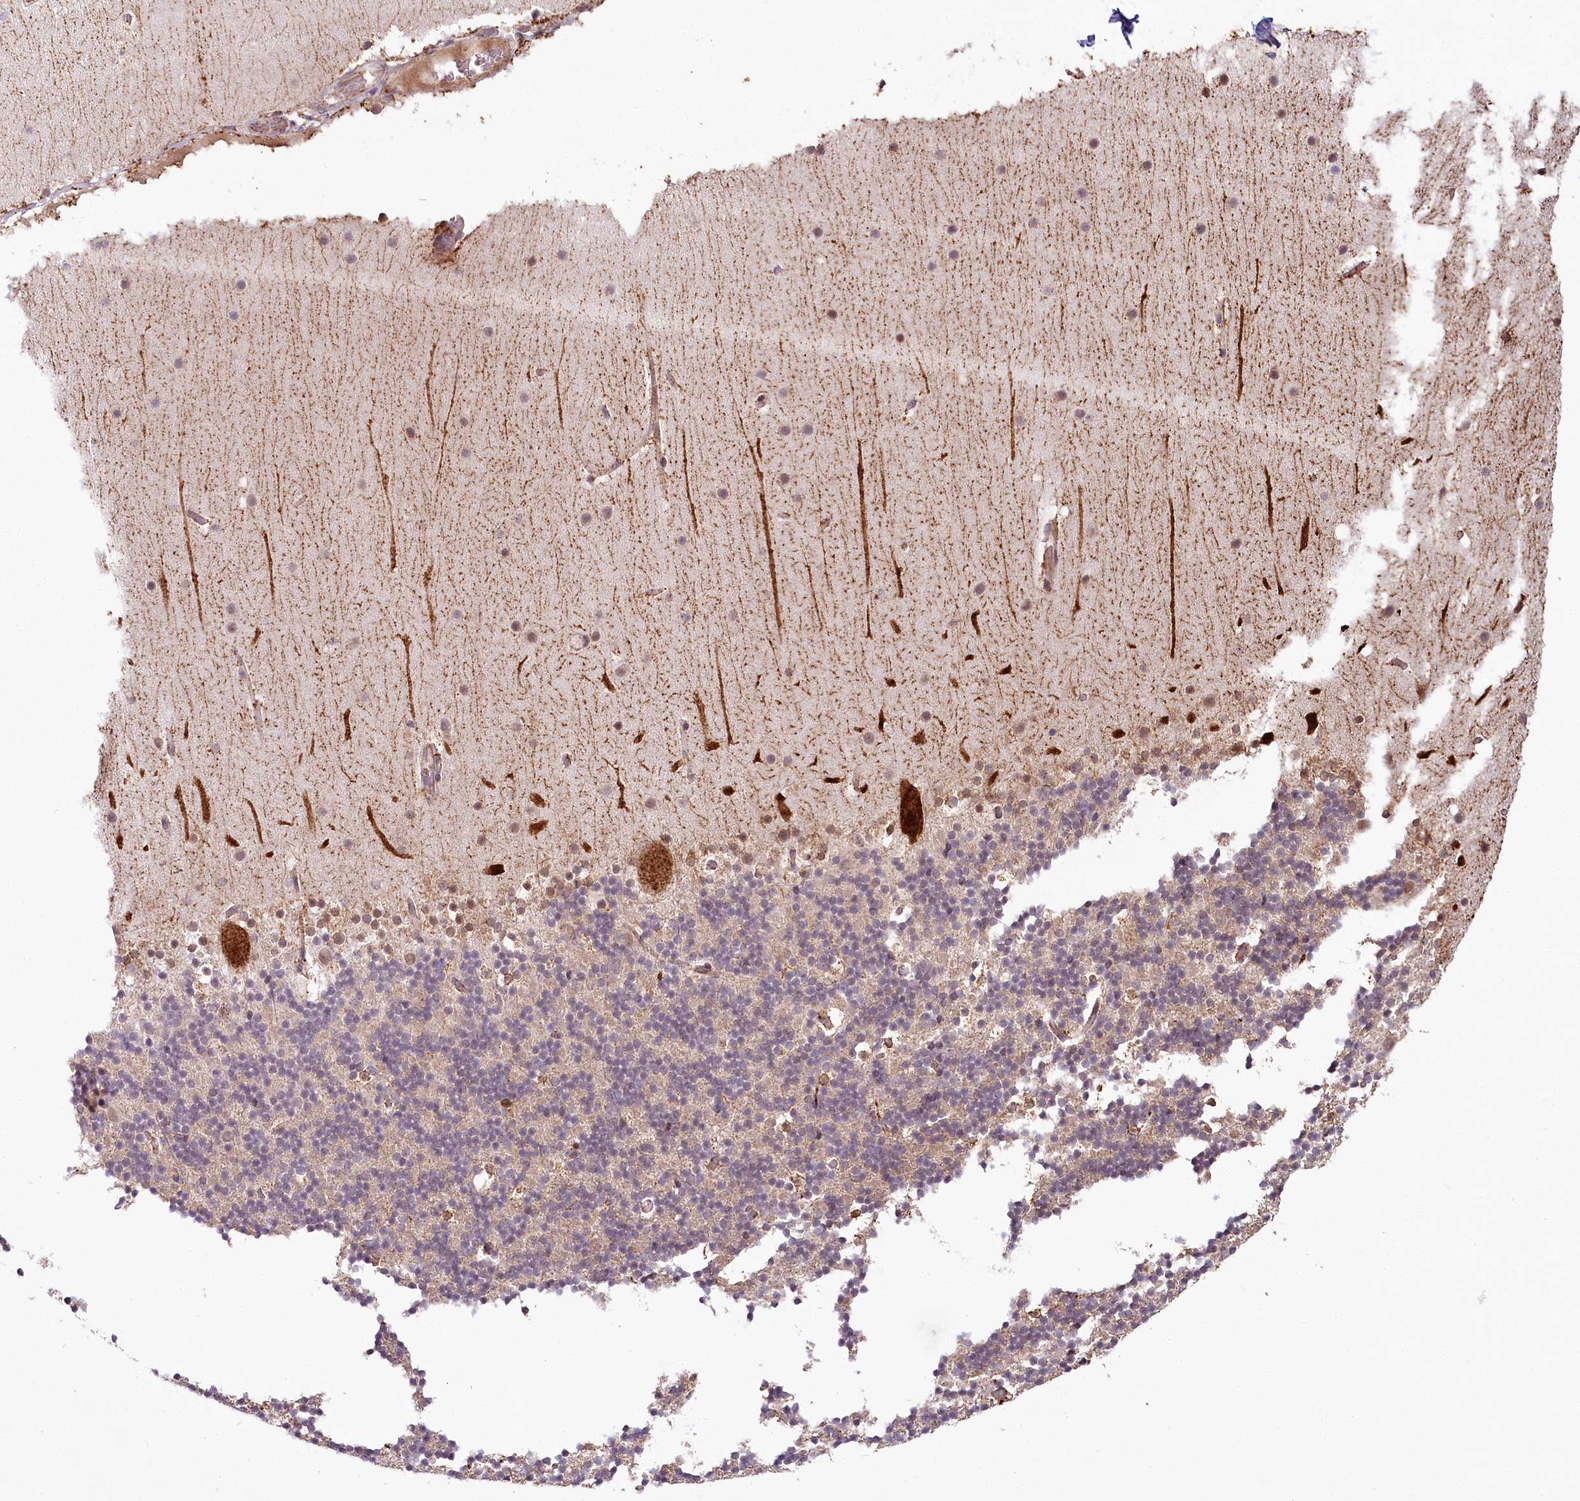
{"staining": {"intensity": "weak", "quantity": "<25%", "location": "cytoplasmic/membranous"}, "tissue": "cerebellum", "cell_type": "Cells in granular layer", "image_type": "normal", "snomed": [{"axis": "morphology", "description": "Normal tissue, NOS"}, {"axis": "topography", "description": "Cerebellum"}], "caption": "Immunohistochemical staining of unremarkable cerebellum shows no significant expression in cells in granular layer.", "gene": "ALKBH8", "patient": {"sex": "male", "age": 57}}